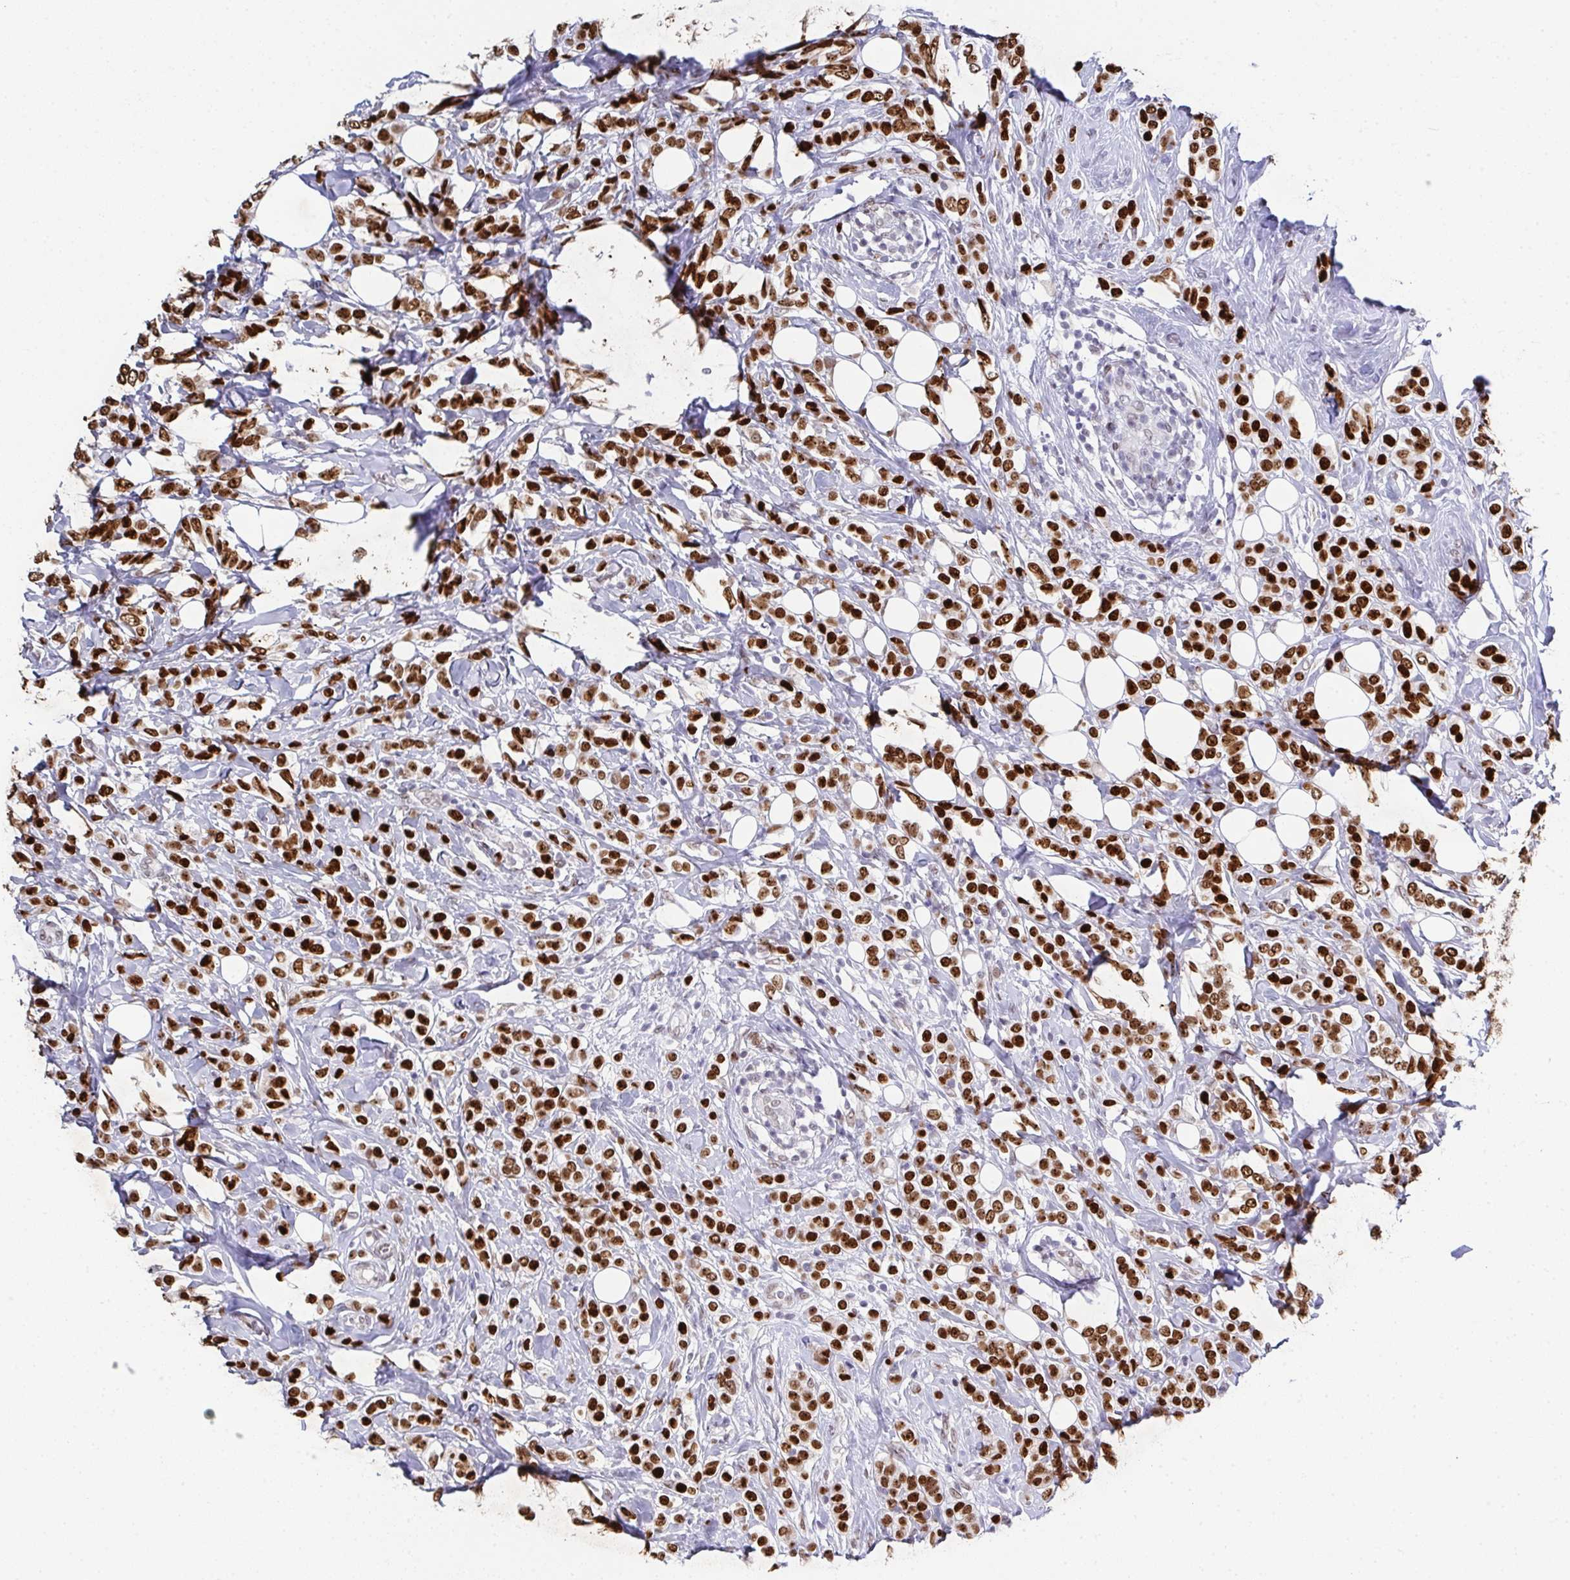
{"staining": {"intensity": "strong", "quantity": ">75%", "location": "nuclear"}, "tissue": "breast cancer", "cell_type": "Tumor cells", "image_type": "cancer", "snomed": [{"axis": "morphology", "description": "Lobular carcinoma"}, {"axis": "topography", "description": "Breast"}], "caption": "High-magnification brightfield microscopy of lobular carcinoma (breast) stained with DAB (brown) and counterstained with hematoxylin (blue). tumor cells exhibit strong nuclear expression is present in approximately>75% of cells.", "gene": "RB1", "patient": {"sex": "female", "age": 49}}